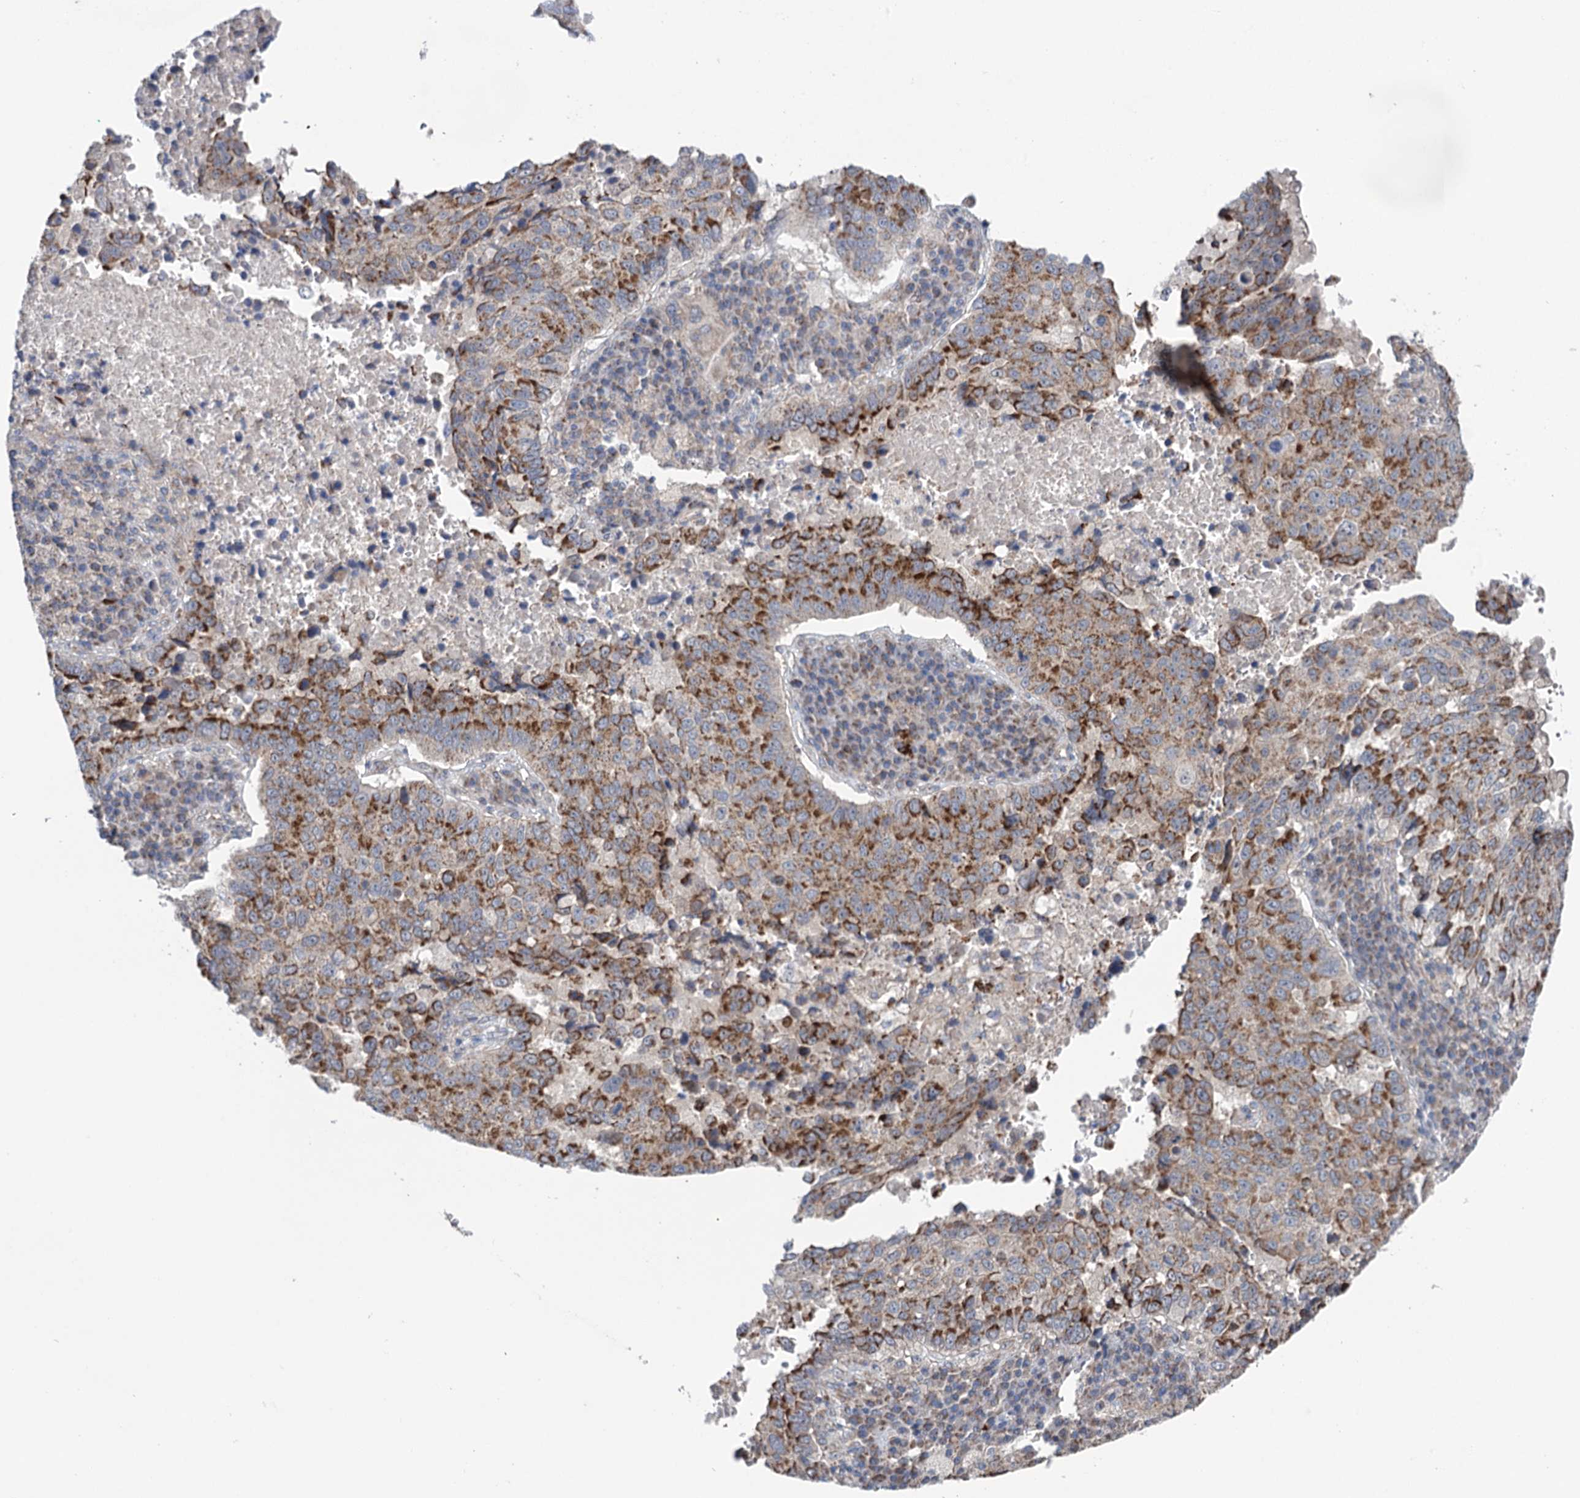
{"staining": {"intensity": "strong", "quantity": ">75%", "location": "cytoplasmic/membranous"}, "tissue": "lung cancer", "cell_type": "Tumor cells", "image_type": "cancer", "snomed": [{"axis": "morphology", "description": "Squamous cell carcinoma, NOS"}, {"axis": "topography", "description": "Lung"}], "caption": "Strong cytoplasmic/membranous expression for a protein is identified in approximately >75% of tumor cells of lung cancer using IHC.", "gene": "SUCLA2", "patient": {"sex": "male", "age": 73}}